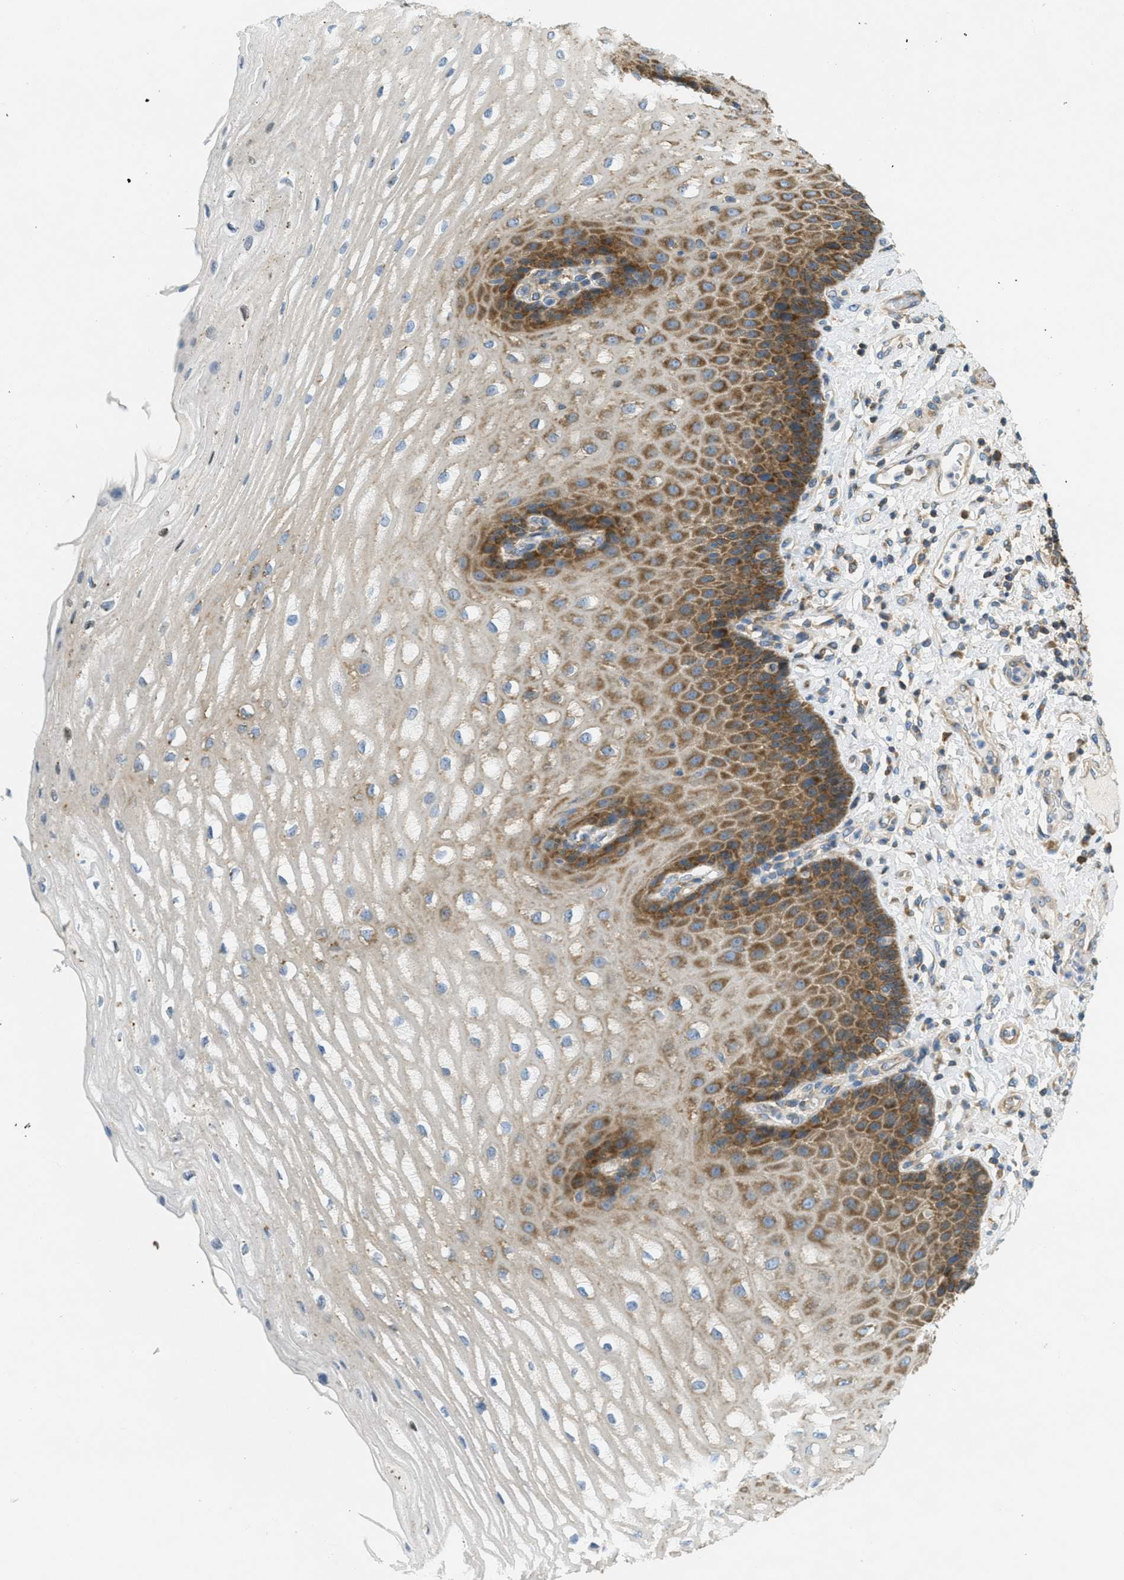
{"staining": {"intensity": "strong", "quantity": "25%-75%", "location": "cytoplasmic/membranous"}, "tissue": "esophagus", "cell_type": "Squamous epithelial cells", "image_type": "normal", "snomed": [{"axis": "morphology", "description": "Normal tissue, NOS"}, {"axis": "topography", "description": "Esophagus"}], "caption": "Esophagus stained with a brown dye exhibits strong cytoplasmic/membranous positive expression in approximately 25%-75% of squamous epithelial cells.", "gene": "ABCF1", "patient": {"sex": "male", "age": 54}}